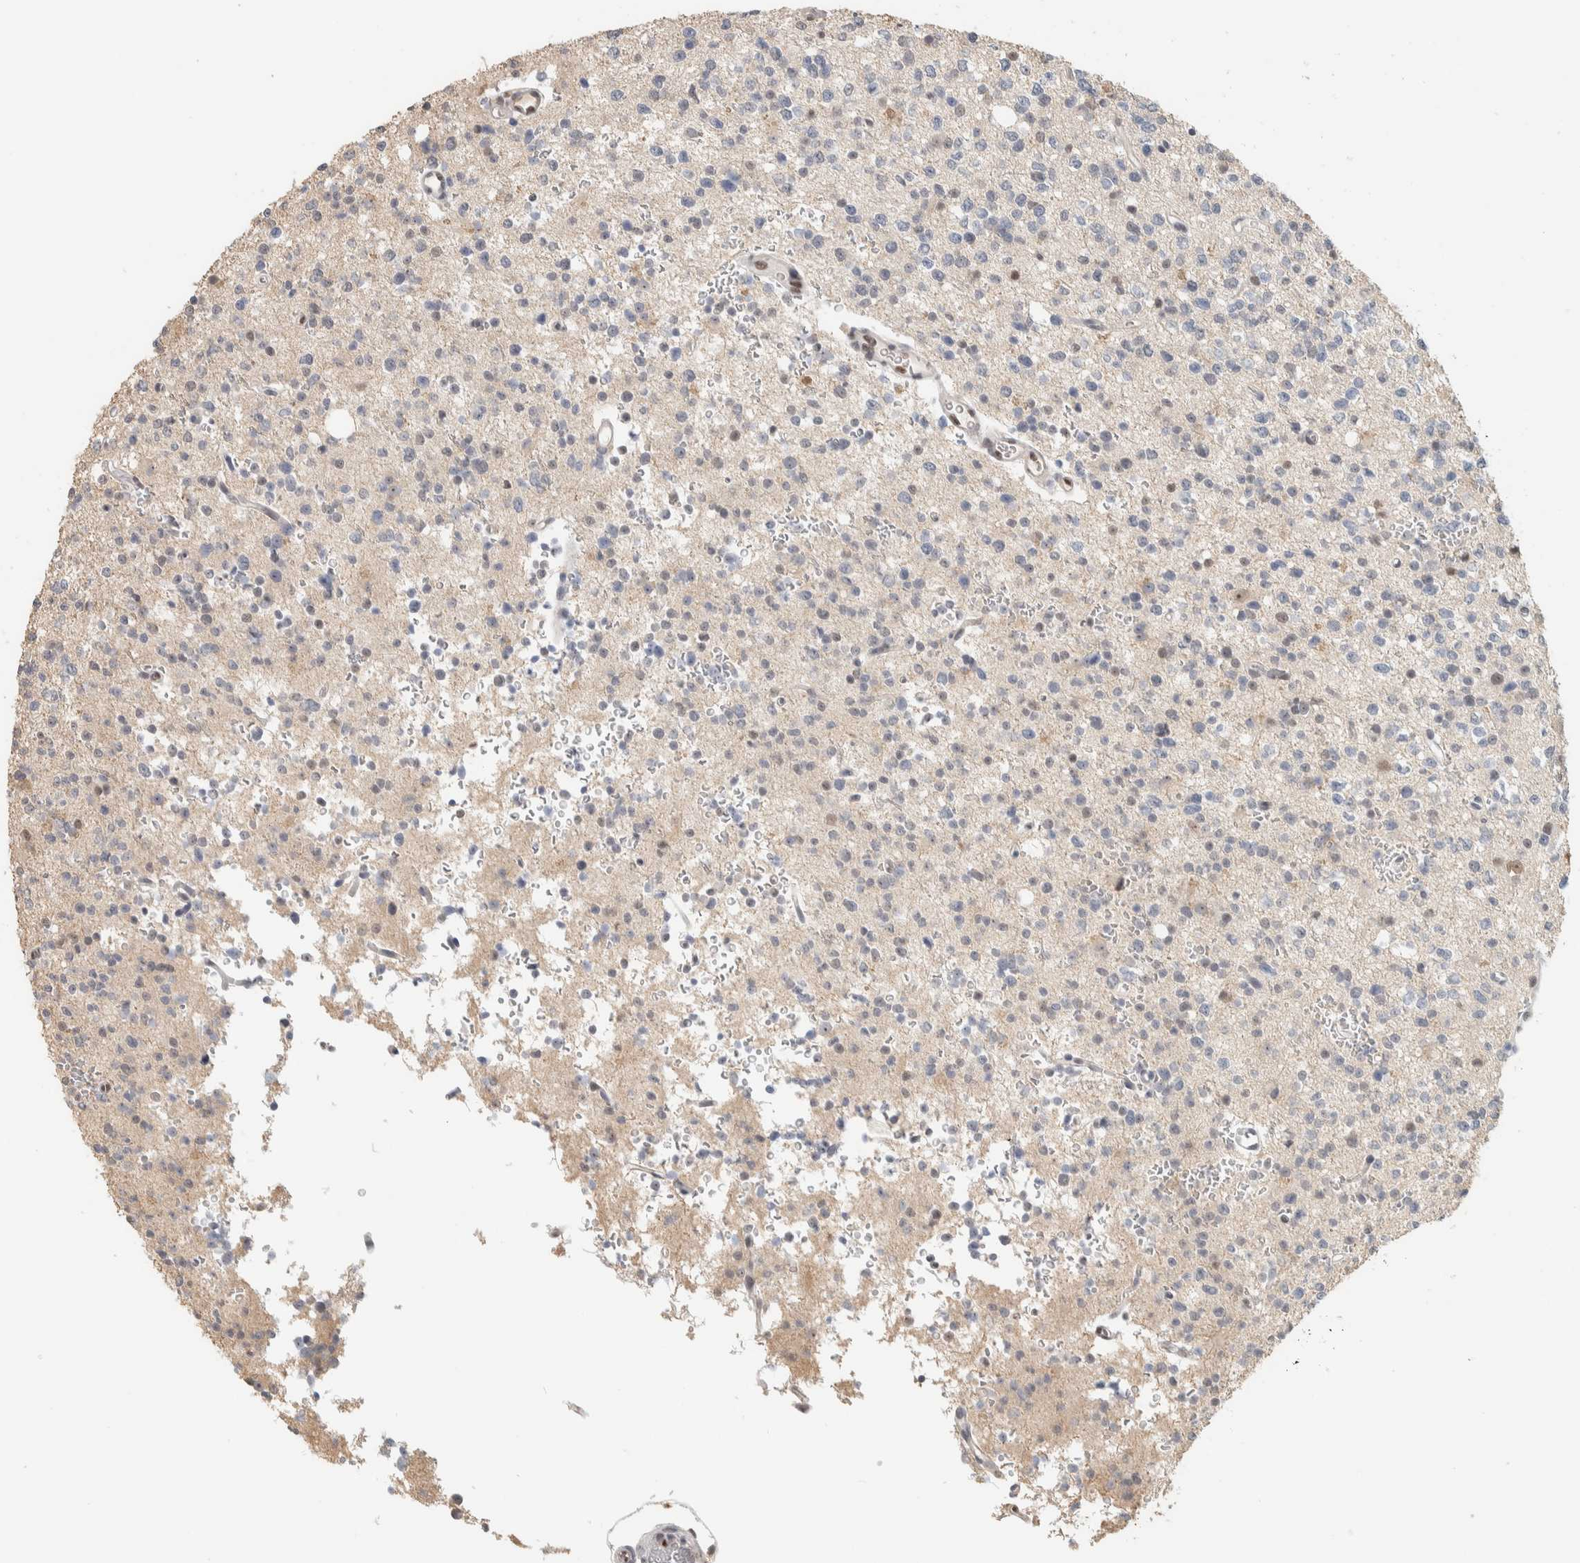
{"staining": {"intensity": "weak", "quantity": "<25%", "location": "nuclear"}, "tissue": "glioma", "cell_type": "Tumor cells", "image_type": "cancer", "snomed": [{"axis": "morphology", "description": "Glioma, malignant, High grade"}, {"axis": "topography", "description": "Brain"}], "caption": "Immunohistochemistry (IHC) photomicrograph of human malignant high-grade glioma stained for a protein (brown), which demonstrates no positivity in tumor cells.", "gene": "PUS7", "patient": {"sex": "female", "age": 62}}